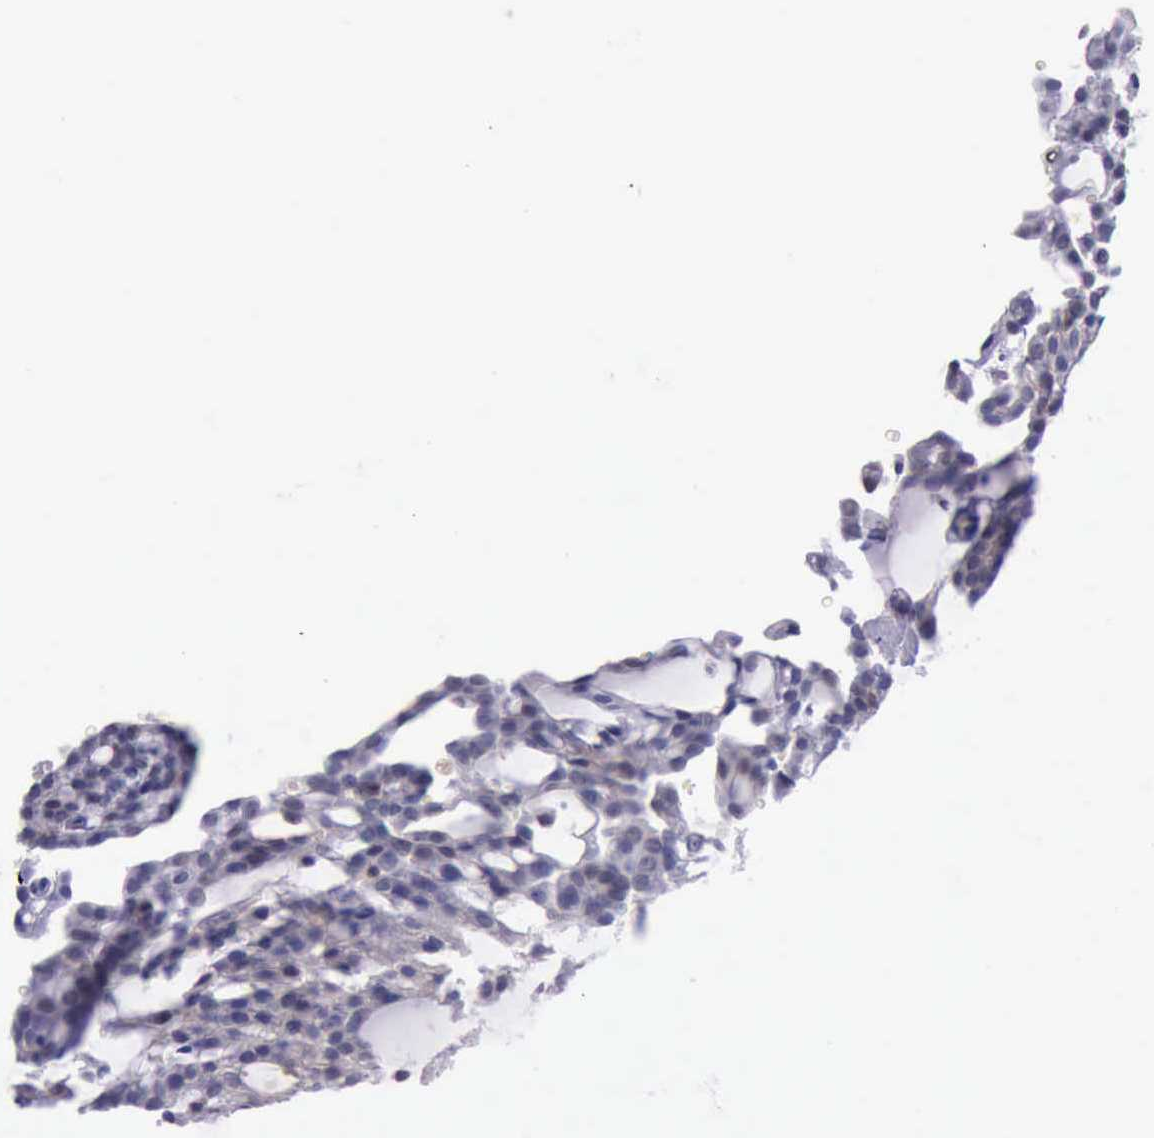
{"staining": {"intensity": "weak", "quantity": "<25%", "location": "cytoplasmic/membranous,nuclear"}, "tissue": "renal cancer", "cell_type": "Tumor cells", "image_type": "cancer", "snomed": [{"axis": "morphology", "description": "Adenocarcinoma, NOS"}, {"axis": "topography", "description": "Kidney"}], "caption": "The photomicrograph demonstrates no staining of tumor cells in renal adenocarcinoma.", "gene": "TYMP", "patient": {"sex": "male", "age": 63}}